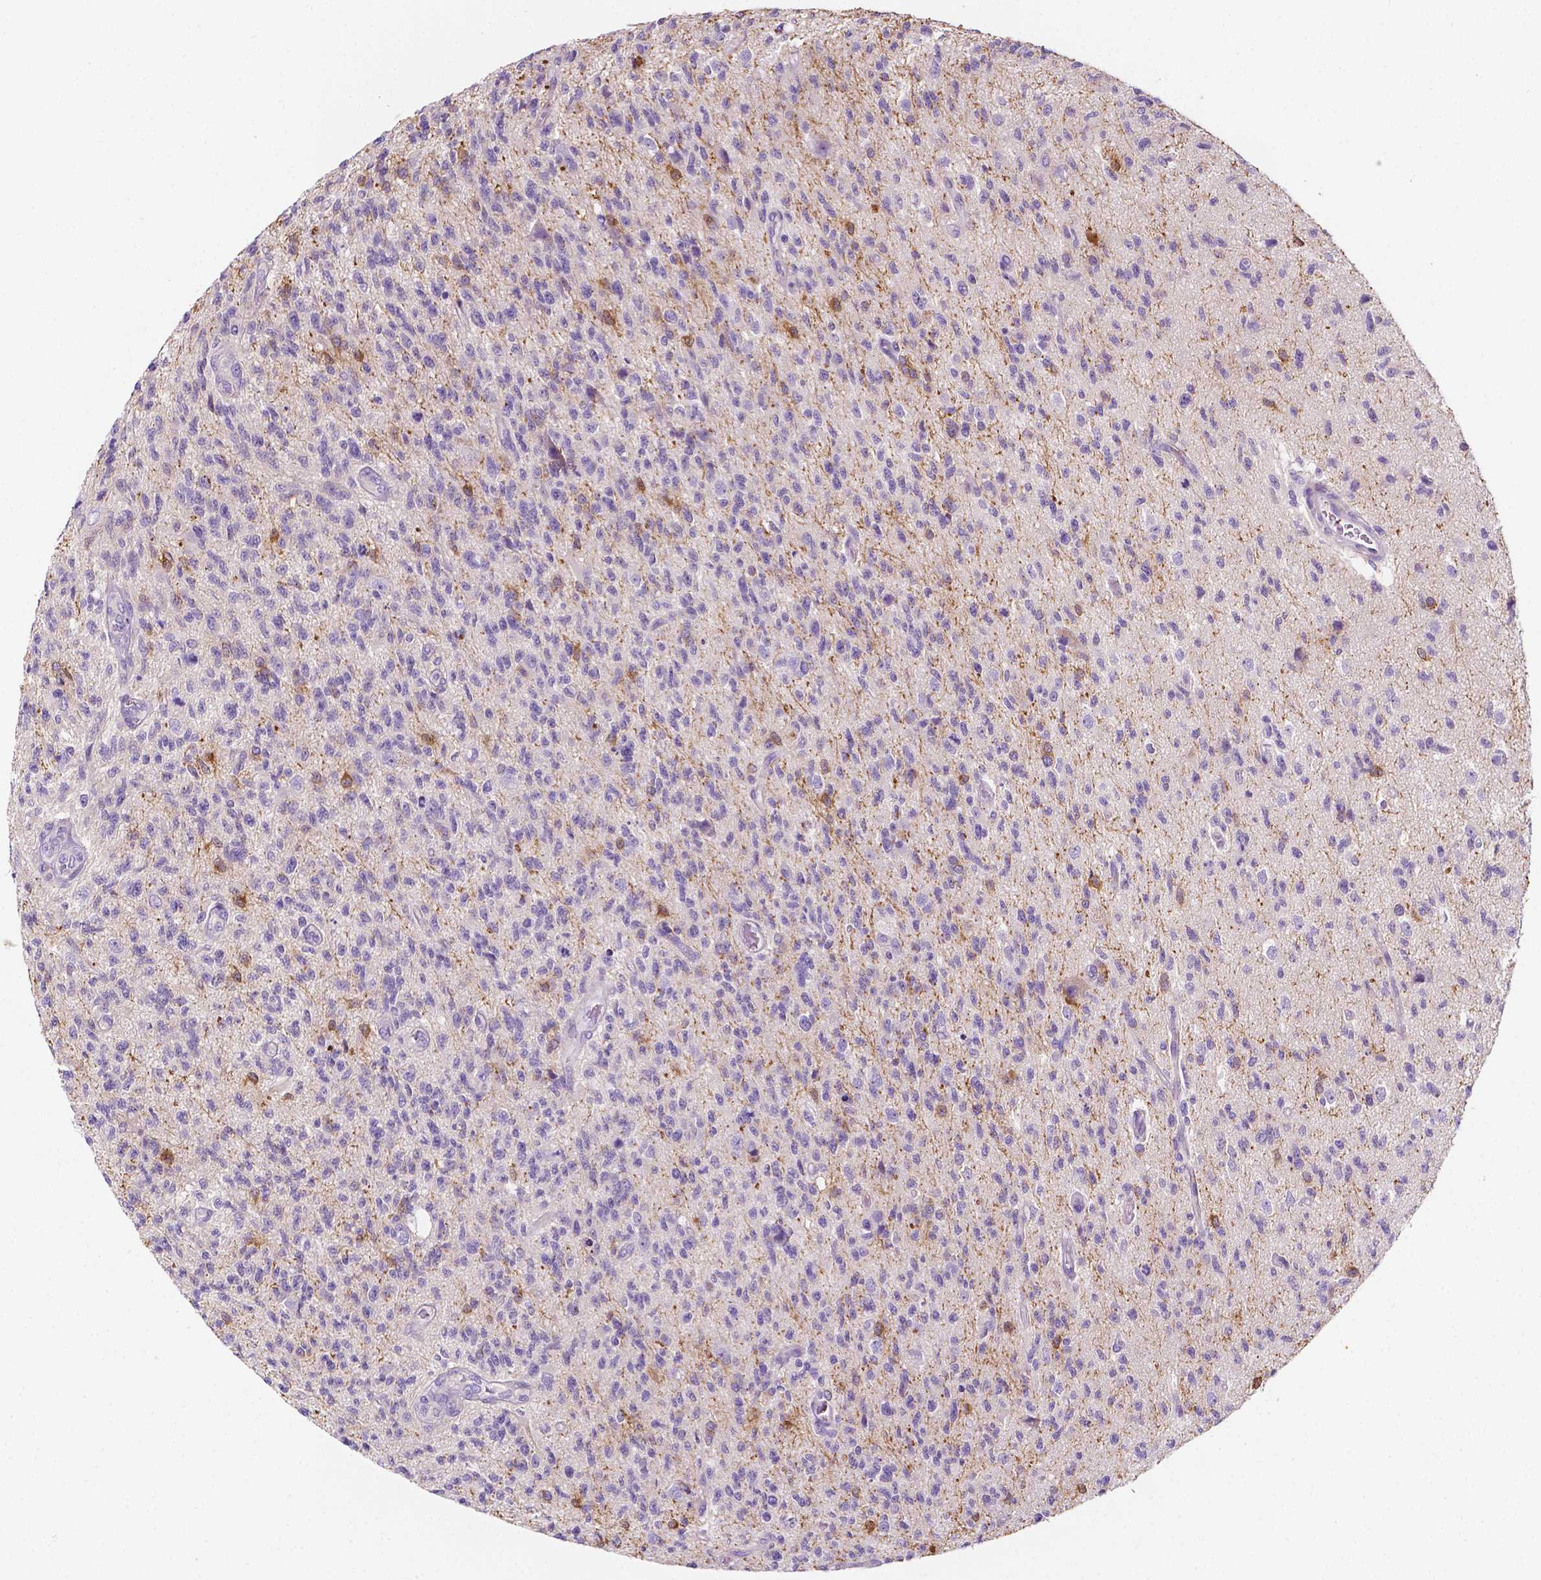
{"staining": {"intensity": "moderate", "quantity": "<25%", "location": "cytoplasmic/membranous"}, "tissue": "glioma", "cell_type": "Tumor cells", "image_type": "cancer", "snomed": [{"axis": "morphology", "description": "Glioma, malignant, High grade"}, {"axis": "topography", "description": "Brain"}], "caption": "Tumor cells display moderate cytoplasmic/membranous positivity in approximately <25% of cells in malignant glioma (high-grade). (brown staining indicates protein expression, while blue staining denotes nuclei).", "gene": "SIRT2", "patient": {"sex": "male", "age": 56}}